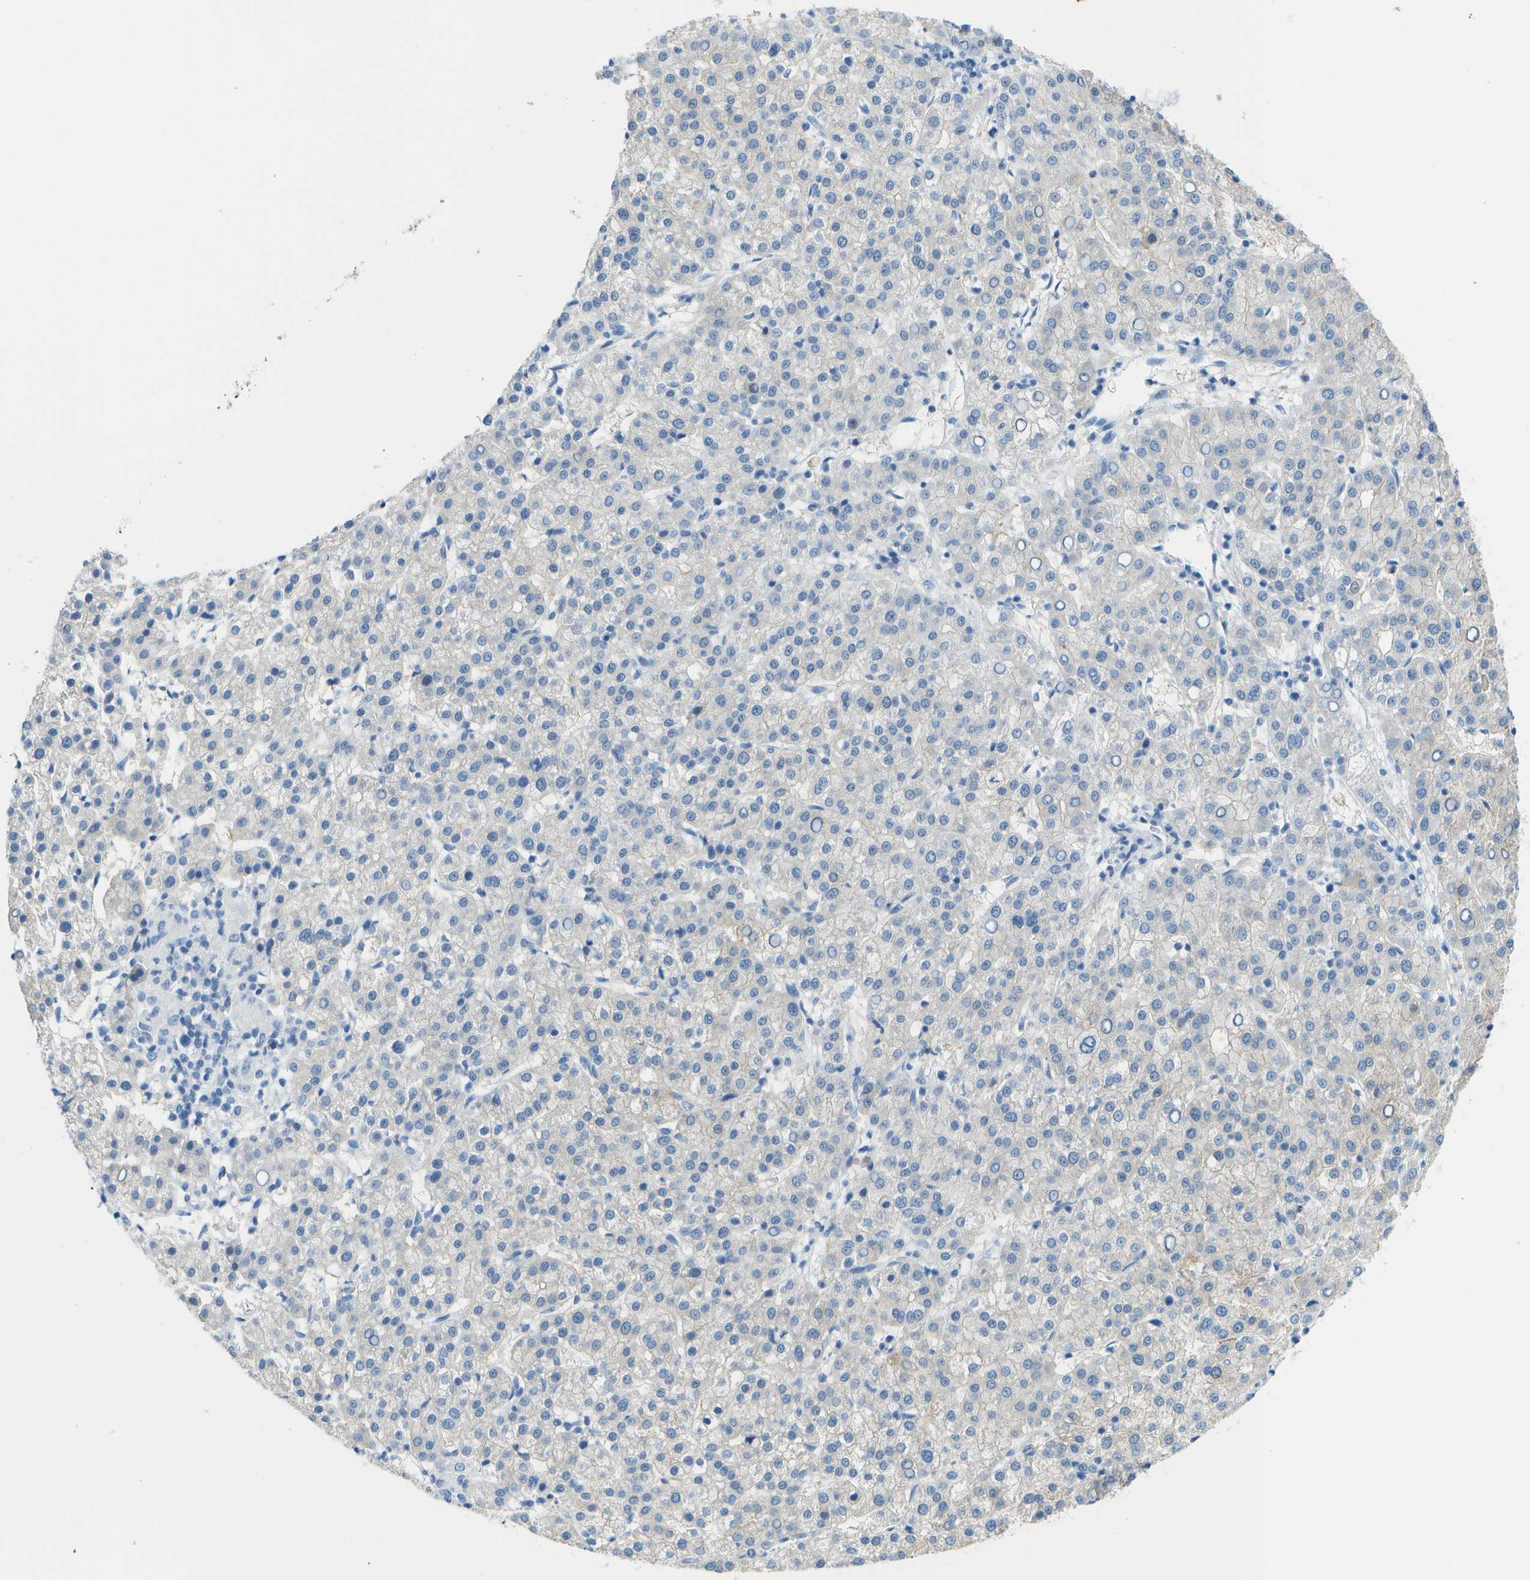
{"staining": {"intensity": "negative", "quantity": "none", "location": "none"}, "tissue": "liver cancer", "cell_type": "Tumor cells", "image_type": "cancer", "snomed": [{"axis": "morphology", "description": "Carcinoma, Hepatocellular, NOS"}, {"axis": "topography", "description": "Liver"}], "caption": "Photomicrograph shows no significant protein staining in tumor cells of hepatocellular carcinoma (liver).", "gene": "CD46", "patient": {"sex": "female", "age": 58}}